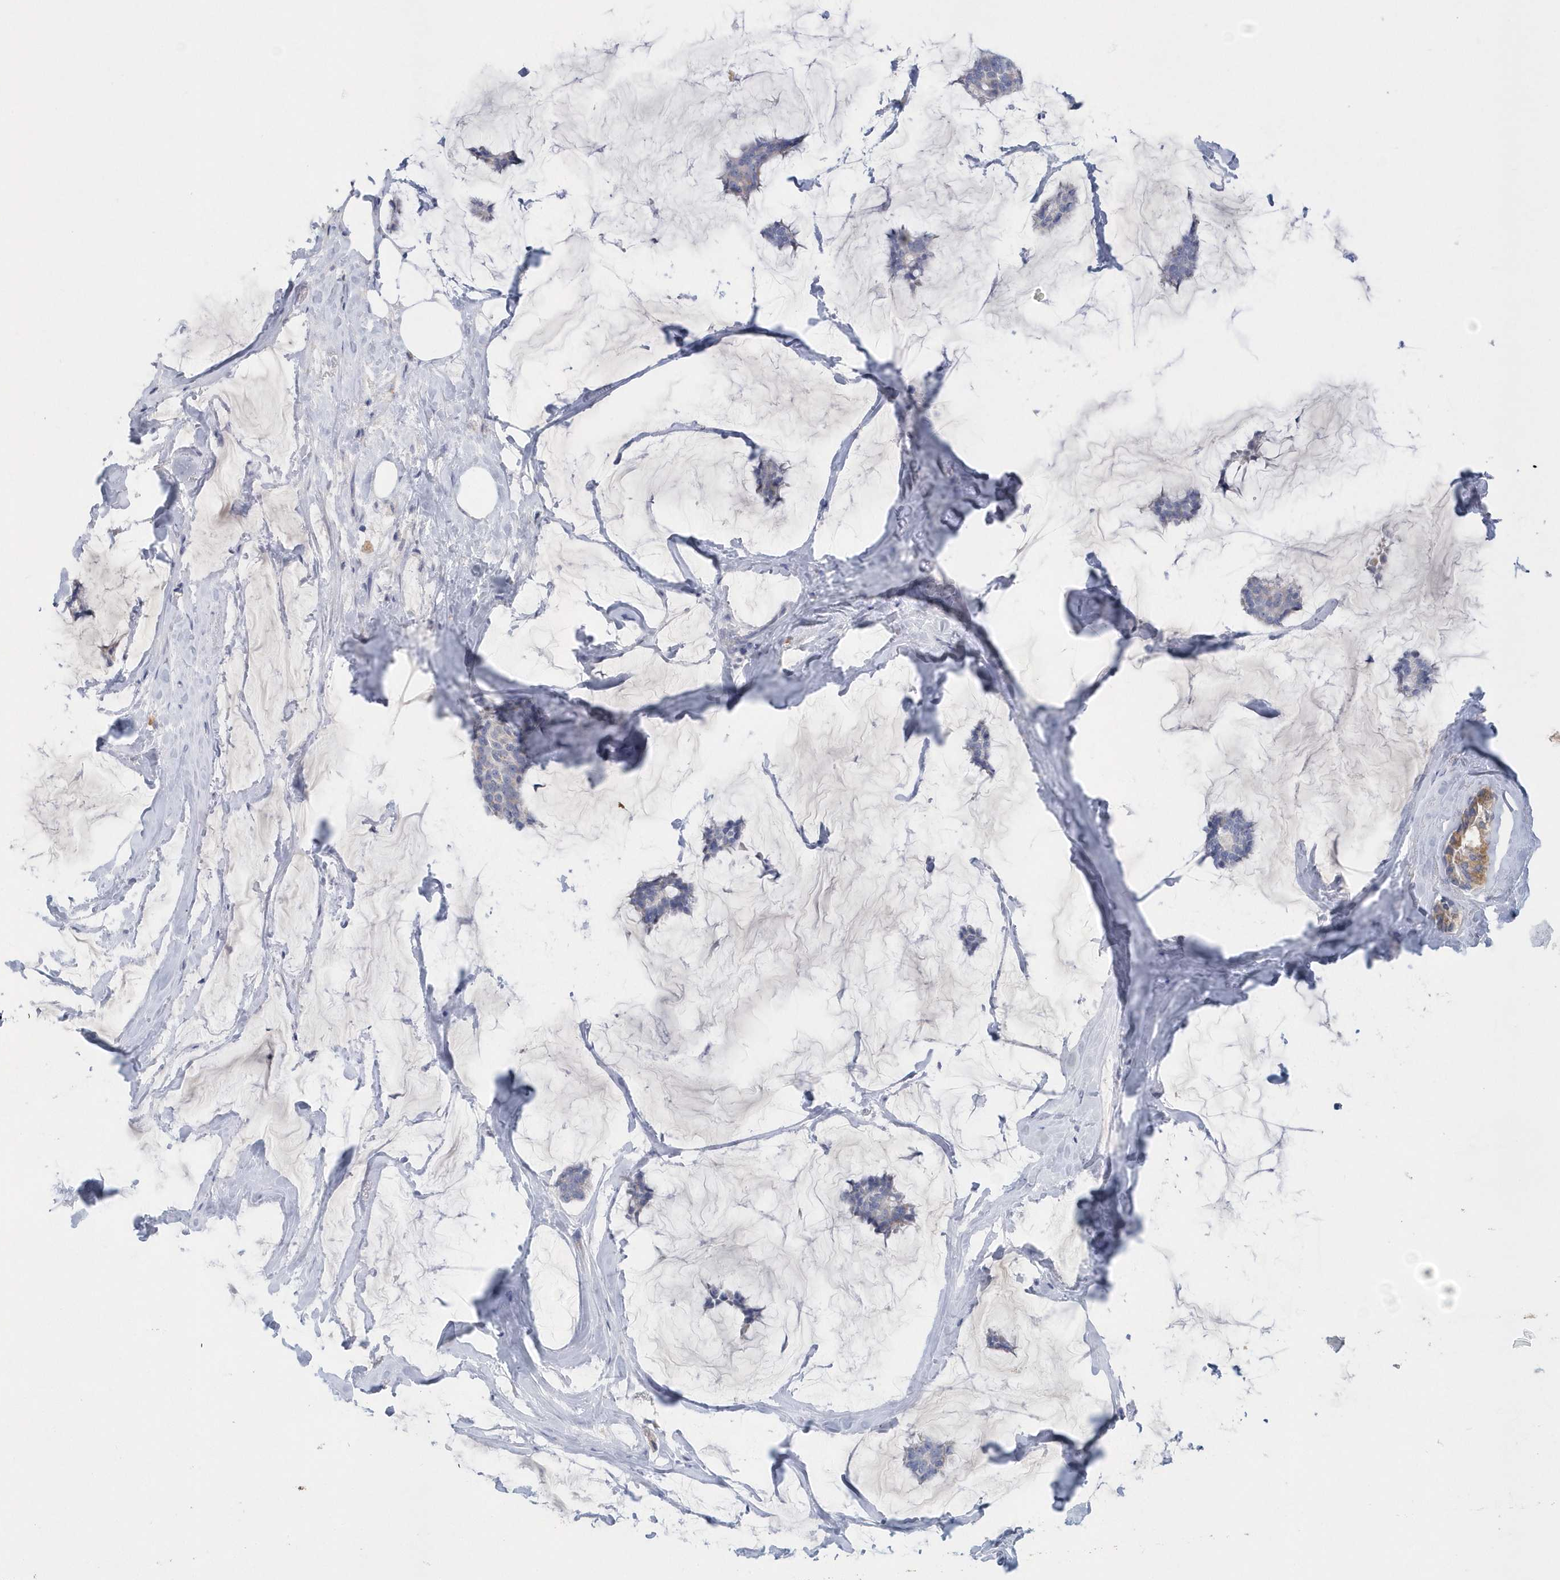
{"staining": {"intensity": "weak", "quantity": "<25%", "location": "cytoplasmic/membranous"}, "tissue": "breast cancer", "cell_type": "Tumor cells", "image_type": "cancer", "snomed": [{"axis": "morphology", "description": "Duct carcinoma"}, {"axis": "topography", "description": "Breast"}], "caption": "A micrograph of human breast cancer (intraductal carcinoma) is negative for staining in tumor cells.", "gene": "SPATA18", "patient": {"sex": "female", "age": 93}}